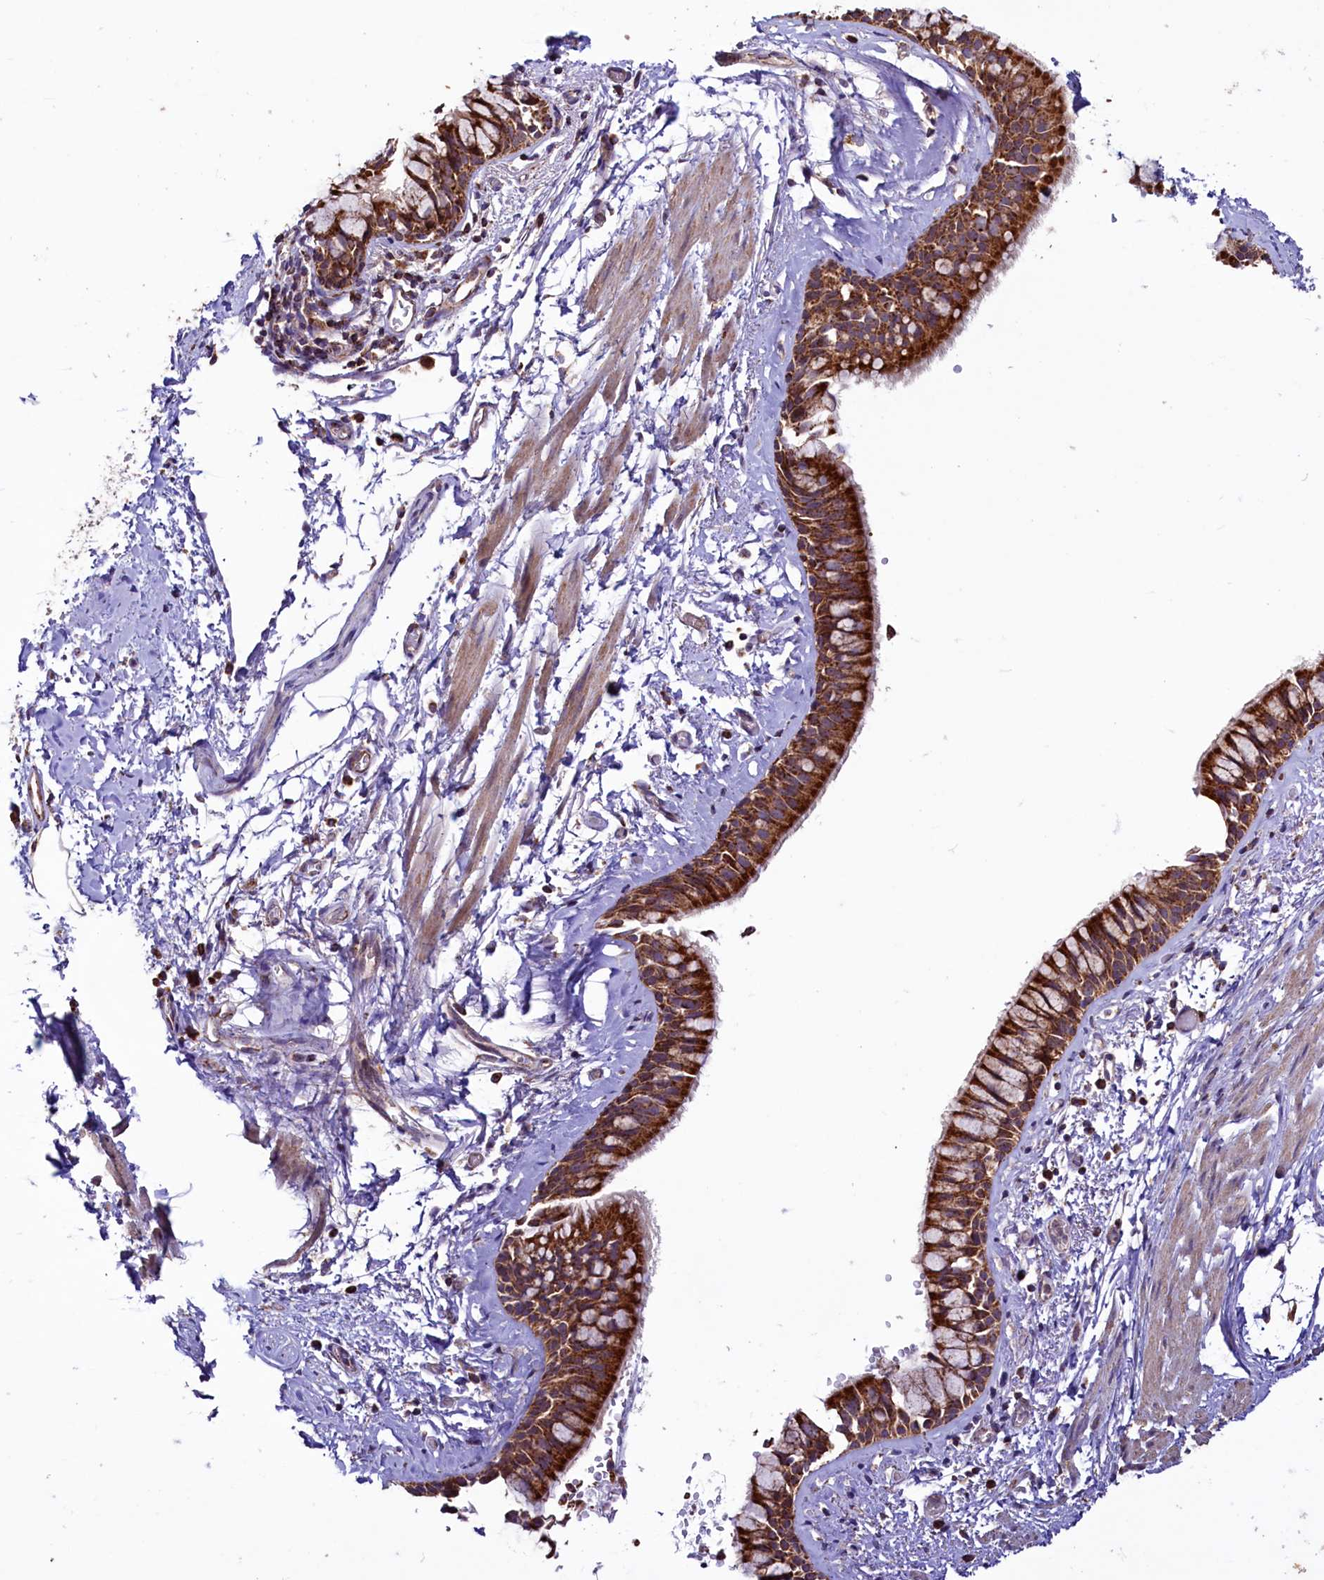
{"staining": {"intensity": "strong", "quantity": ">75%", "location": "cytoplasmic/membranous"}, "tissue": "bronchus", "cell_type": "Respiratory epithelial cells", "image_type": "normal", "snomed": [{"axis": "morphology", "description": "Normal tissue, NOS"}, {"axis": "morphology", "description": "Inflammation, NOS"}, {"axis": "topography", "description": "Cartilage tissue"}, {"axis": "topography", "description": "Bronchus"}, {"axis": "topography", "description": "Lung"}], "caption": "Bronchus stained with immunohistochemistry (IHC) reveals strong cytoplasmic/membranous expression in about >75% of respiratory epithelial cells. (IHC, brightfield microscopy, high magnification).", "gene": "STARD5", "patient": {"sex": "female", "age": 64}}